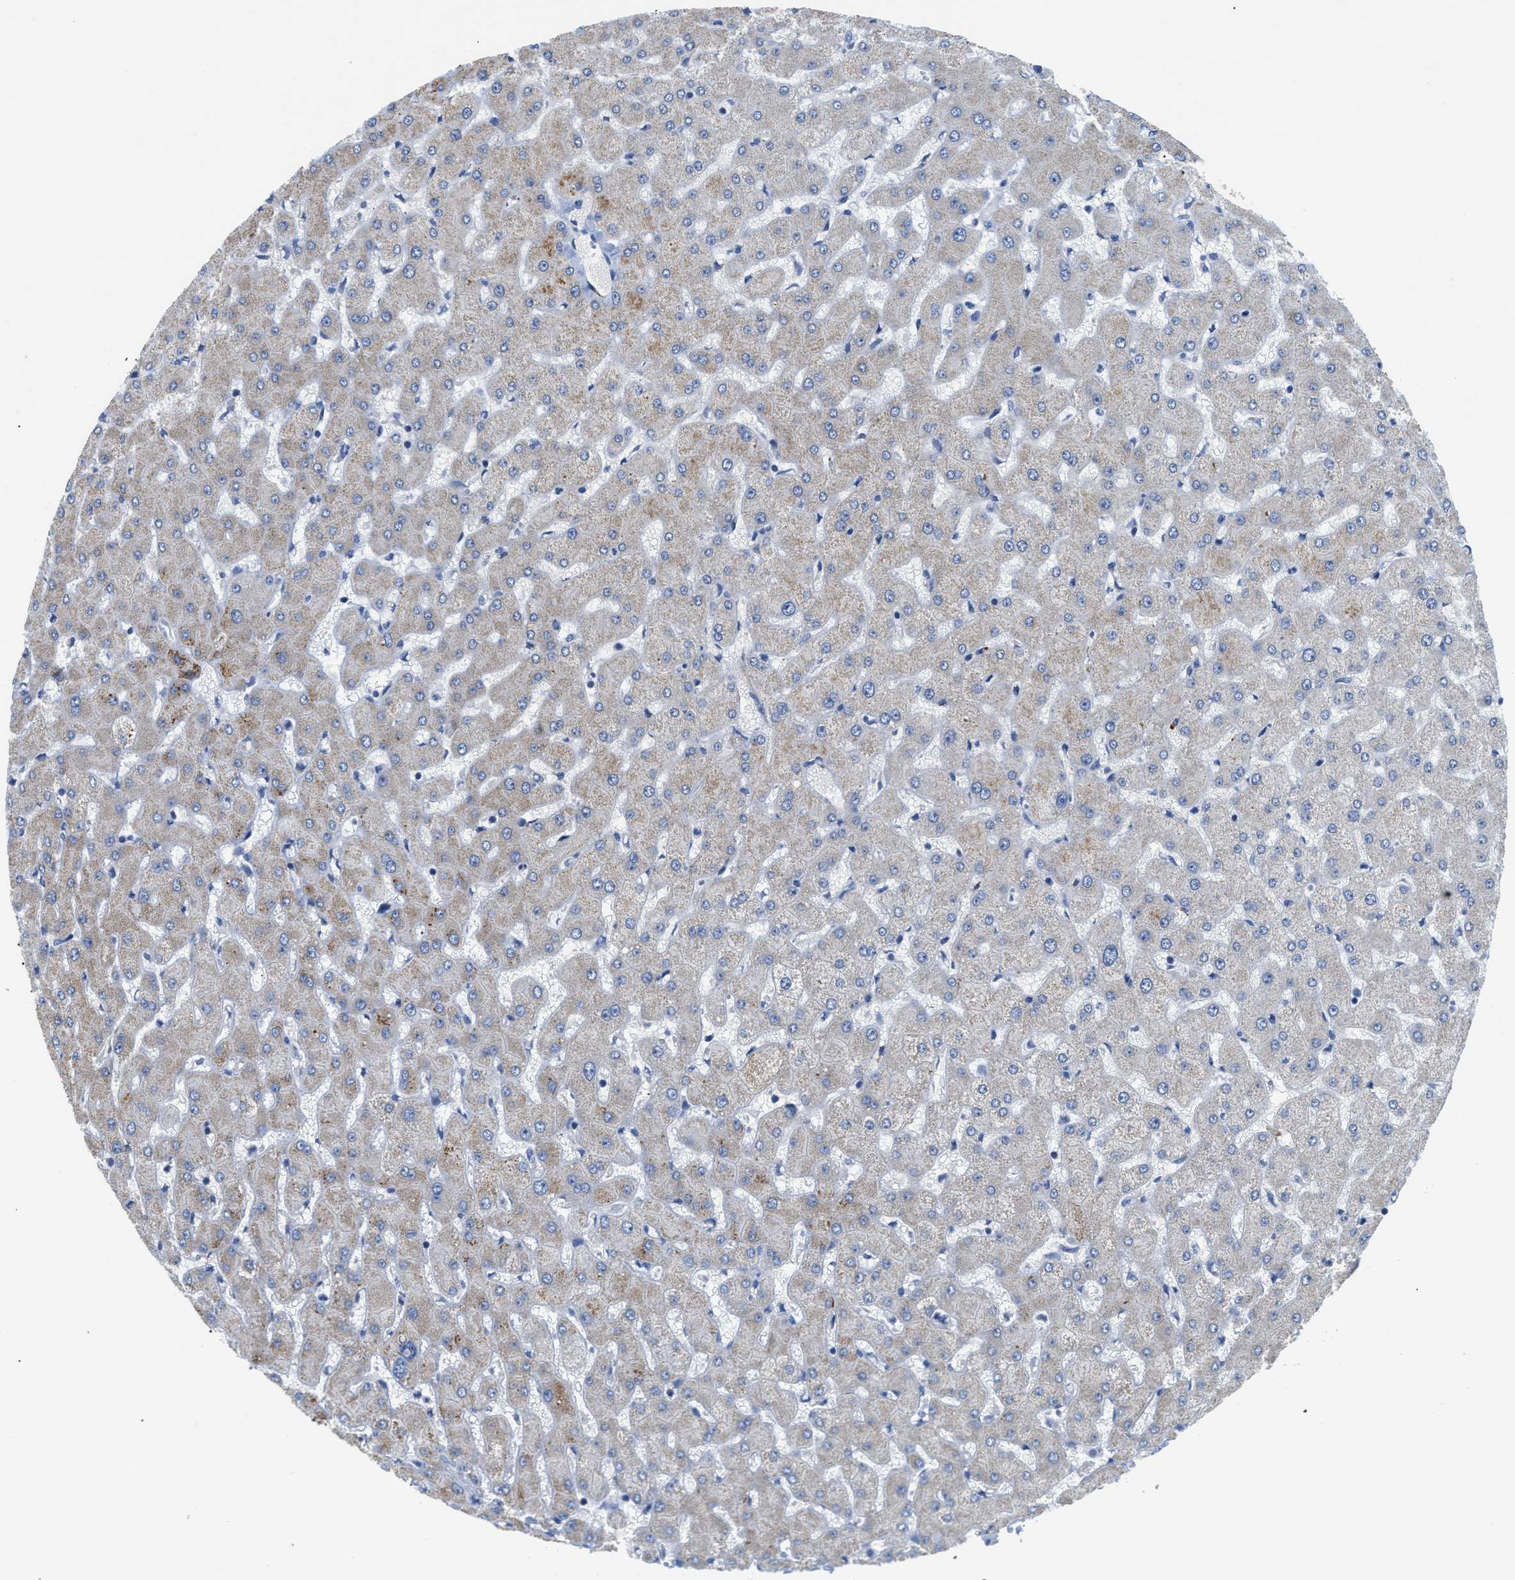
{"staining": {"intensity": "negative", "quantity": "none", "location": "none"}, "tissue": "liver", "cell_type": "Cholangiocytes", "image_type": "normal", "snomed": [{"axis": "morphology", "description": "Normal tissue, NOS"}, {"axis": "topography", "description": "Liver"}], "caption": "Cholangiocytes show no significant expression in normal liver. (DAB (3,3'-diaminobenzidine) IHC with hematoxylin counter stain).", "gene": "OR9K2", "patient": {"sex": "female", "age": 63}}